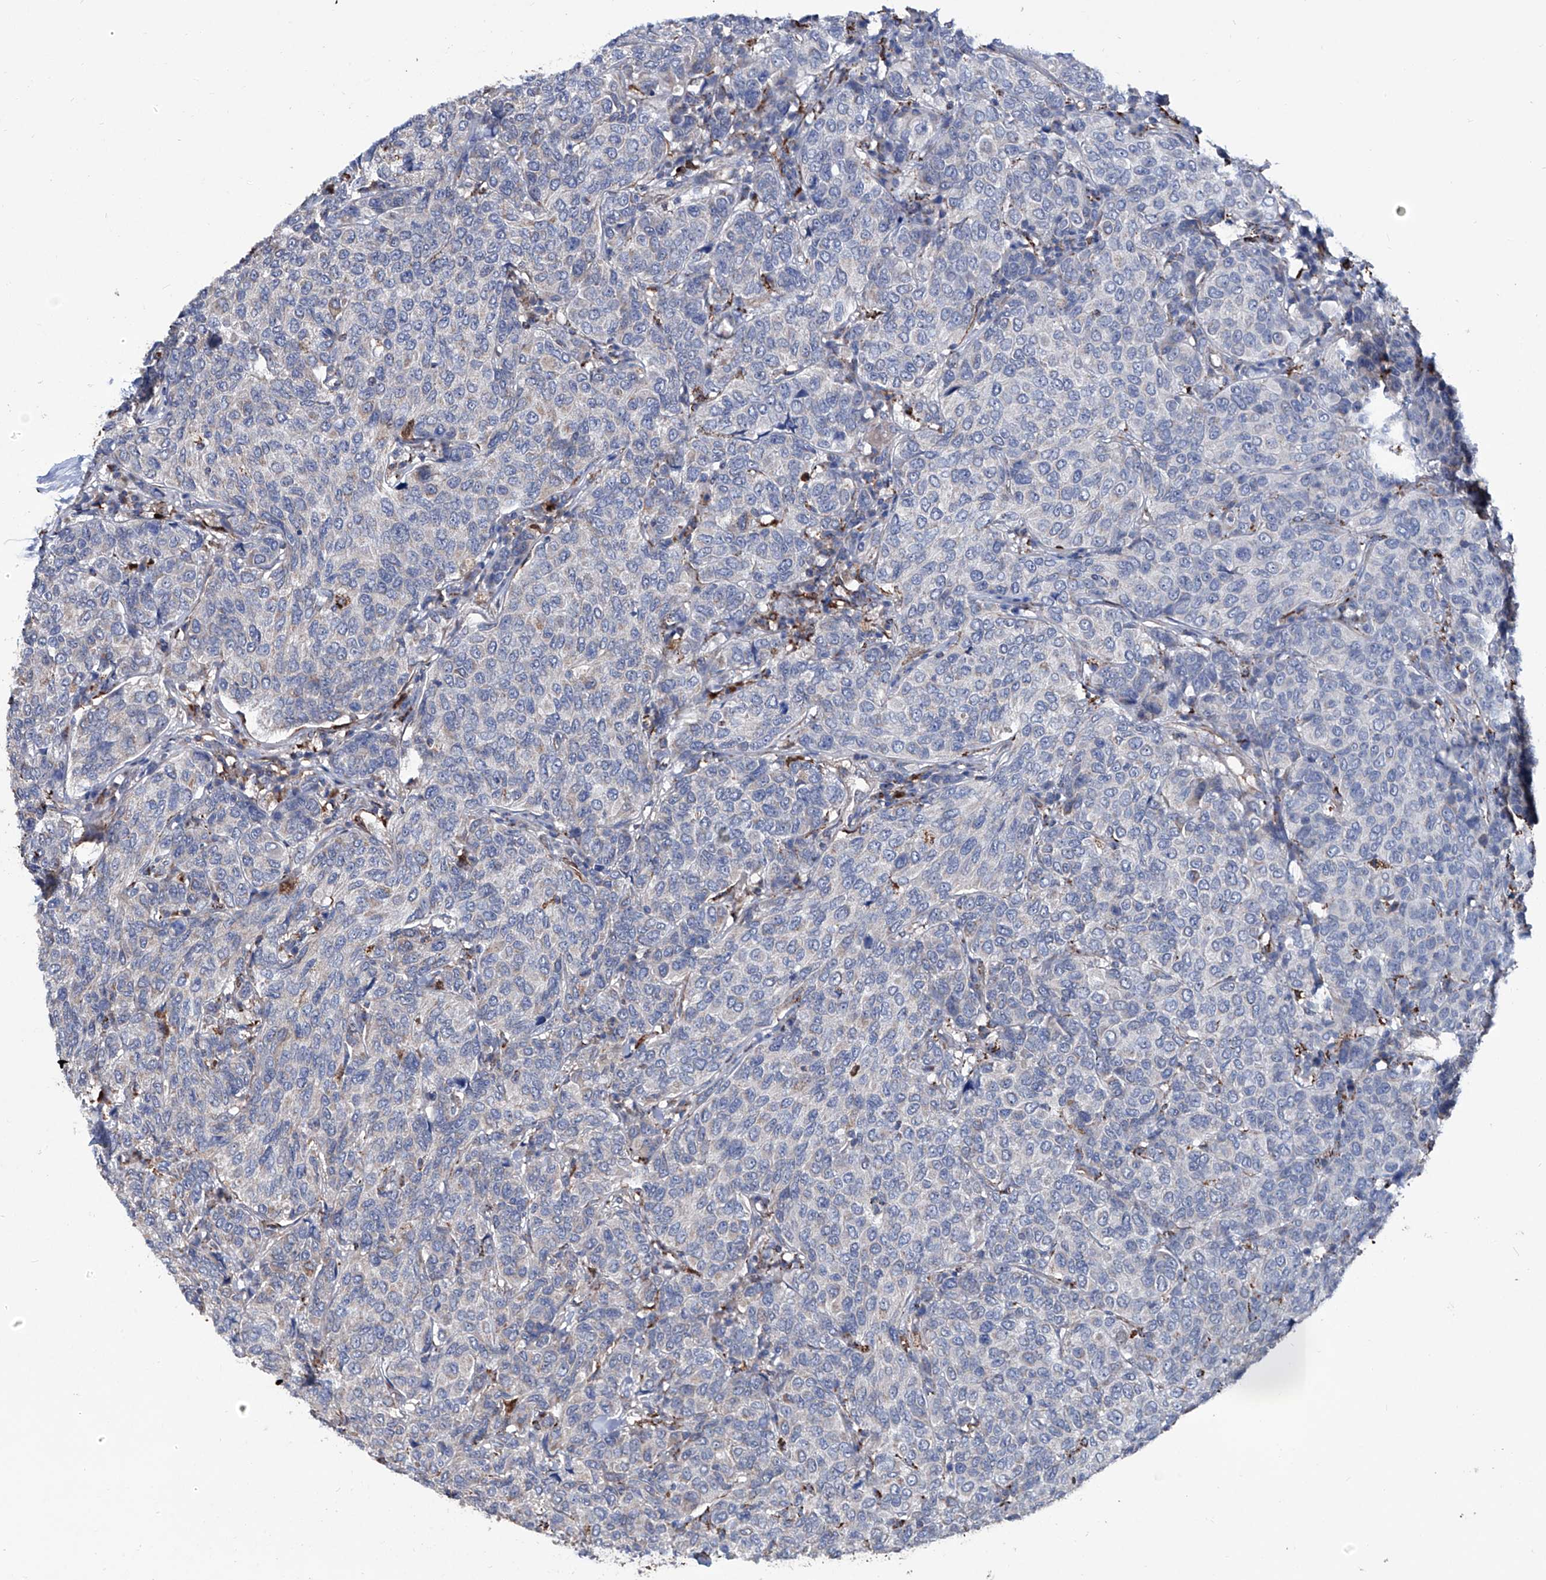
{"staining": {"intensity": "negative", "quantity": "none", "location": "none"}, "tissue": "breast cancer", "cell_type": "Tumor cells", "image_type": "cancer", "snomed": [{"axis": "morphology", "description": "Duct carcinoma"}, {"axis": "topography", "description": "Breast"}], "caption": "Immunohistochemistry image of neoplastic tissue: human intraductal carcinoma (breast) stained with DAB demonstrates no significant protein staining in tumor cells. Nuclei are stained in blue.", "gene": "NHS", "patient": {"sex": "female", "age": 55}}